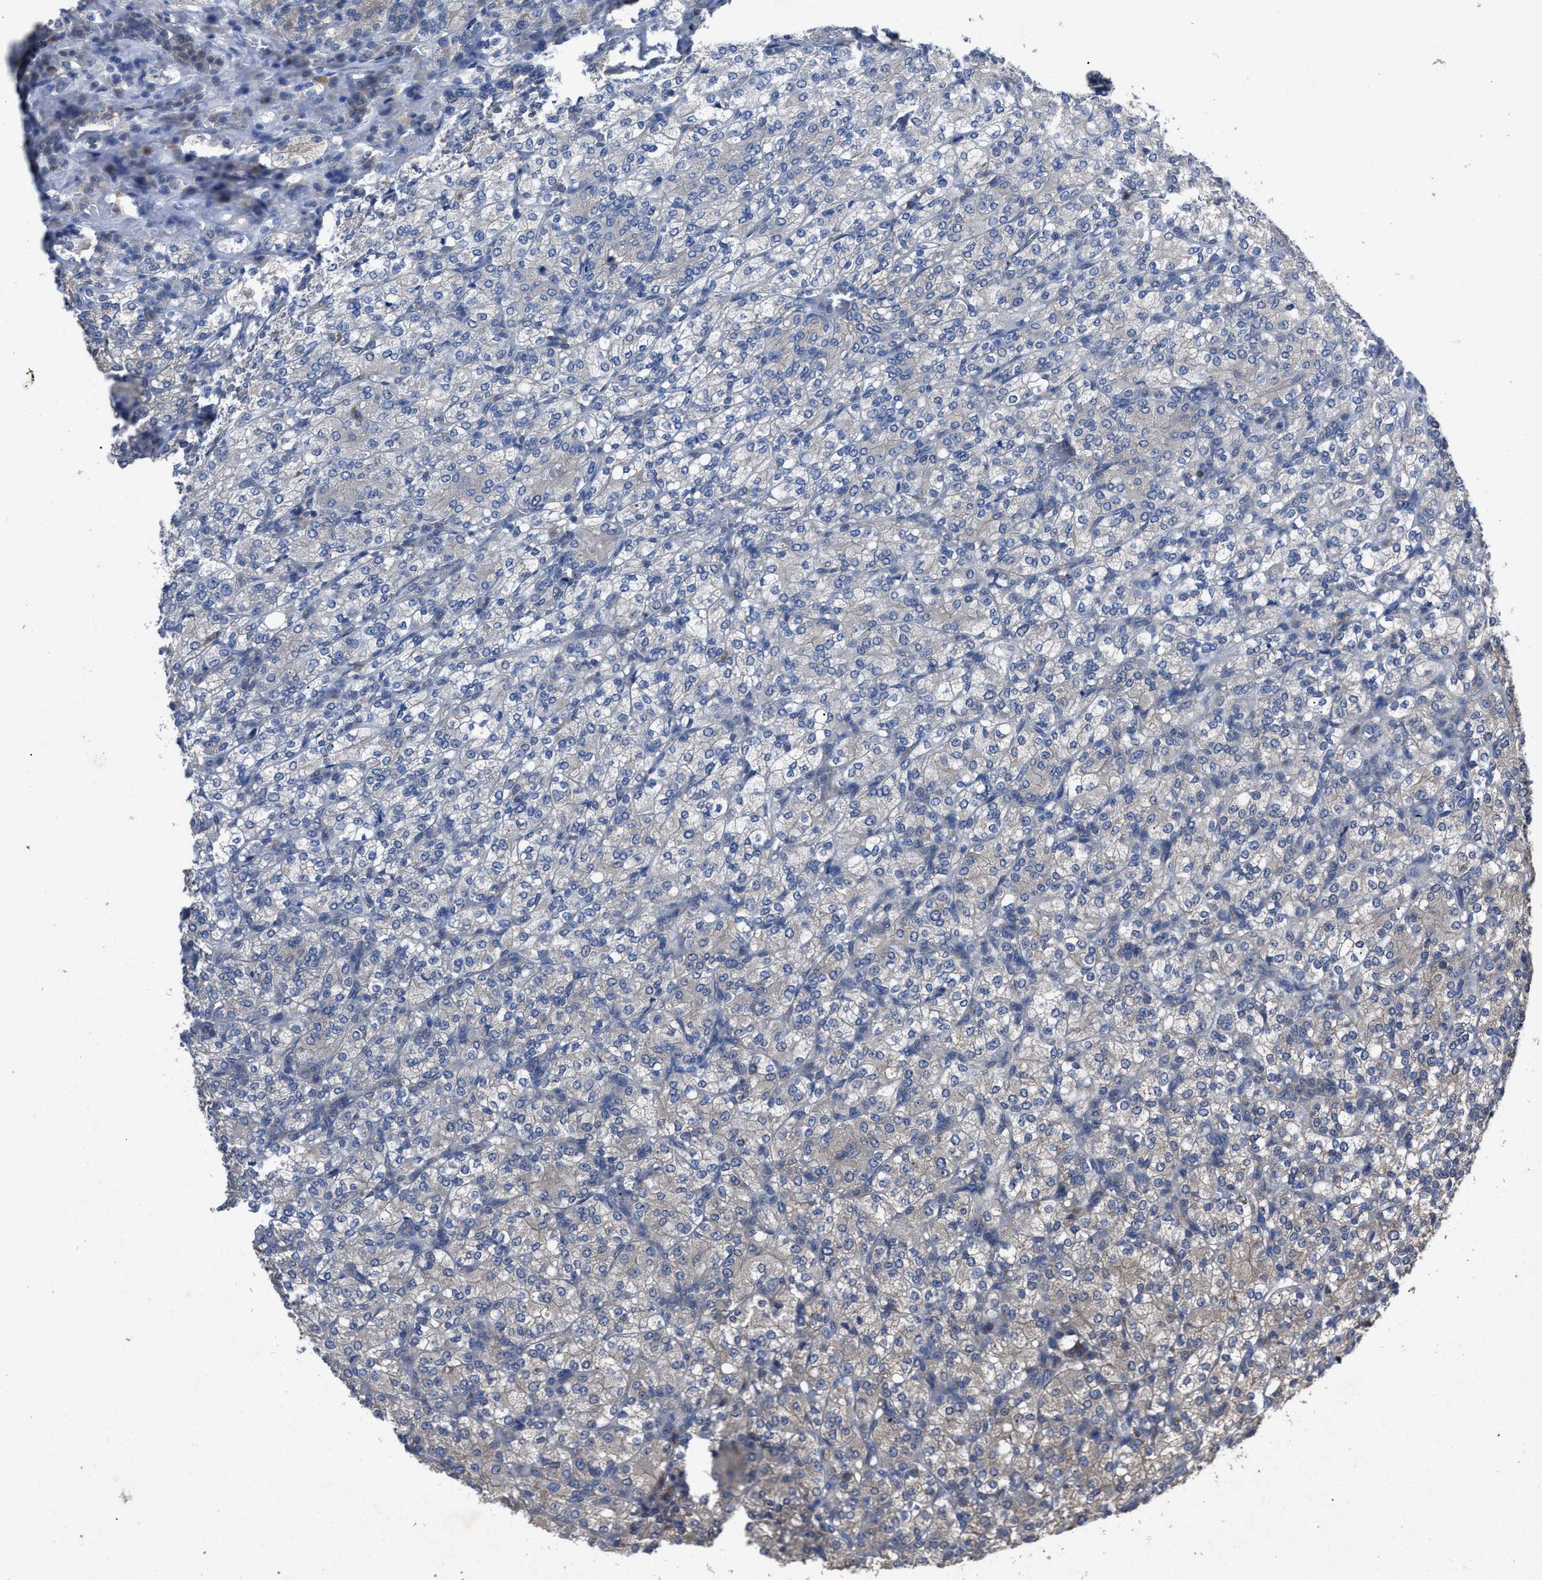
{"staining": {"intensity": "weak", "quantity": "<25%", "location": "cytoplasmic/membranous"}, "tissue": "renal cancer", "cell_type": "Tumor cells", "image_type": "cancer", "snomed": [{"axis": "morphology", "description": "Adenocarcinoma, NOS"}, {"axis": "topography", "description": "Kidney"}], "caption": "Image shows no protein positivity in tumor cells of renal cancer tissue.", "gene": "UPF1", "patient": {"sex": "male", "age": 77}}